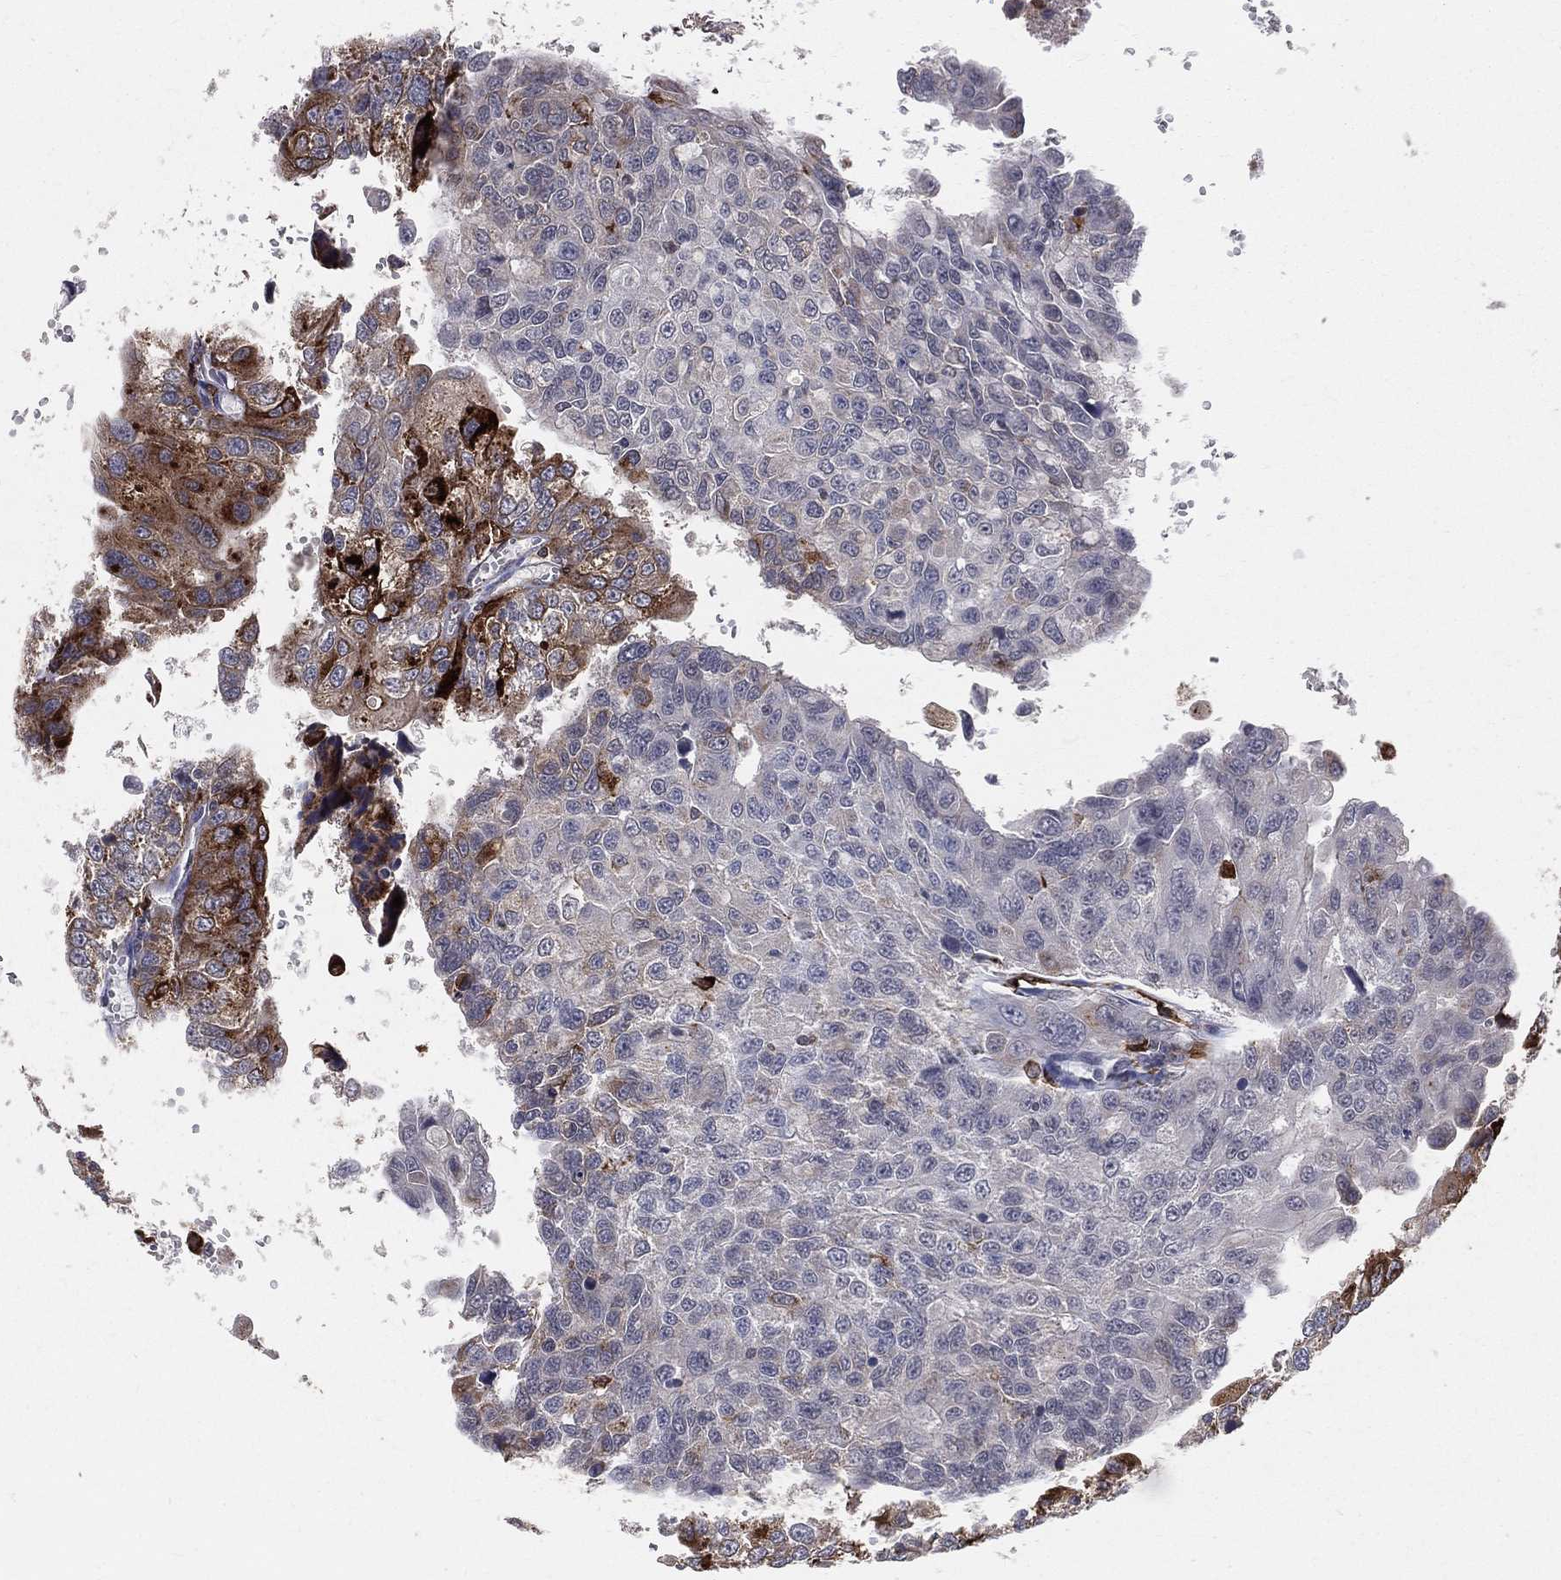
{"staining": {"intensity": "strong", "quantity": "25%-75%", "location": "cytoplasmic/membranous"}, "tissue": "urothelial cancer", "cell_type": "Tumor cells", "image_type": "cancer", "snomed": [{"axis": "morphology", "description": "Urothelial carcinoma, NOS"}, {"axis": "morphology", "description": "Urothelial carcinoma, High grade"}, {"axis": "topography", "description": "Urinary bladder"}], "caption": "A photomicrograph of urothelial cancer stained for a protein shows strong cytoplasmic/membranous brown staining in tumor cells.", "gene": "CD74", "patient": {"sex": "female", "age": 73}}